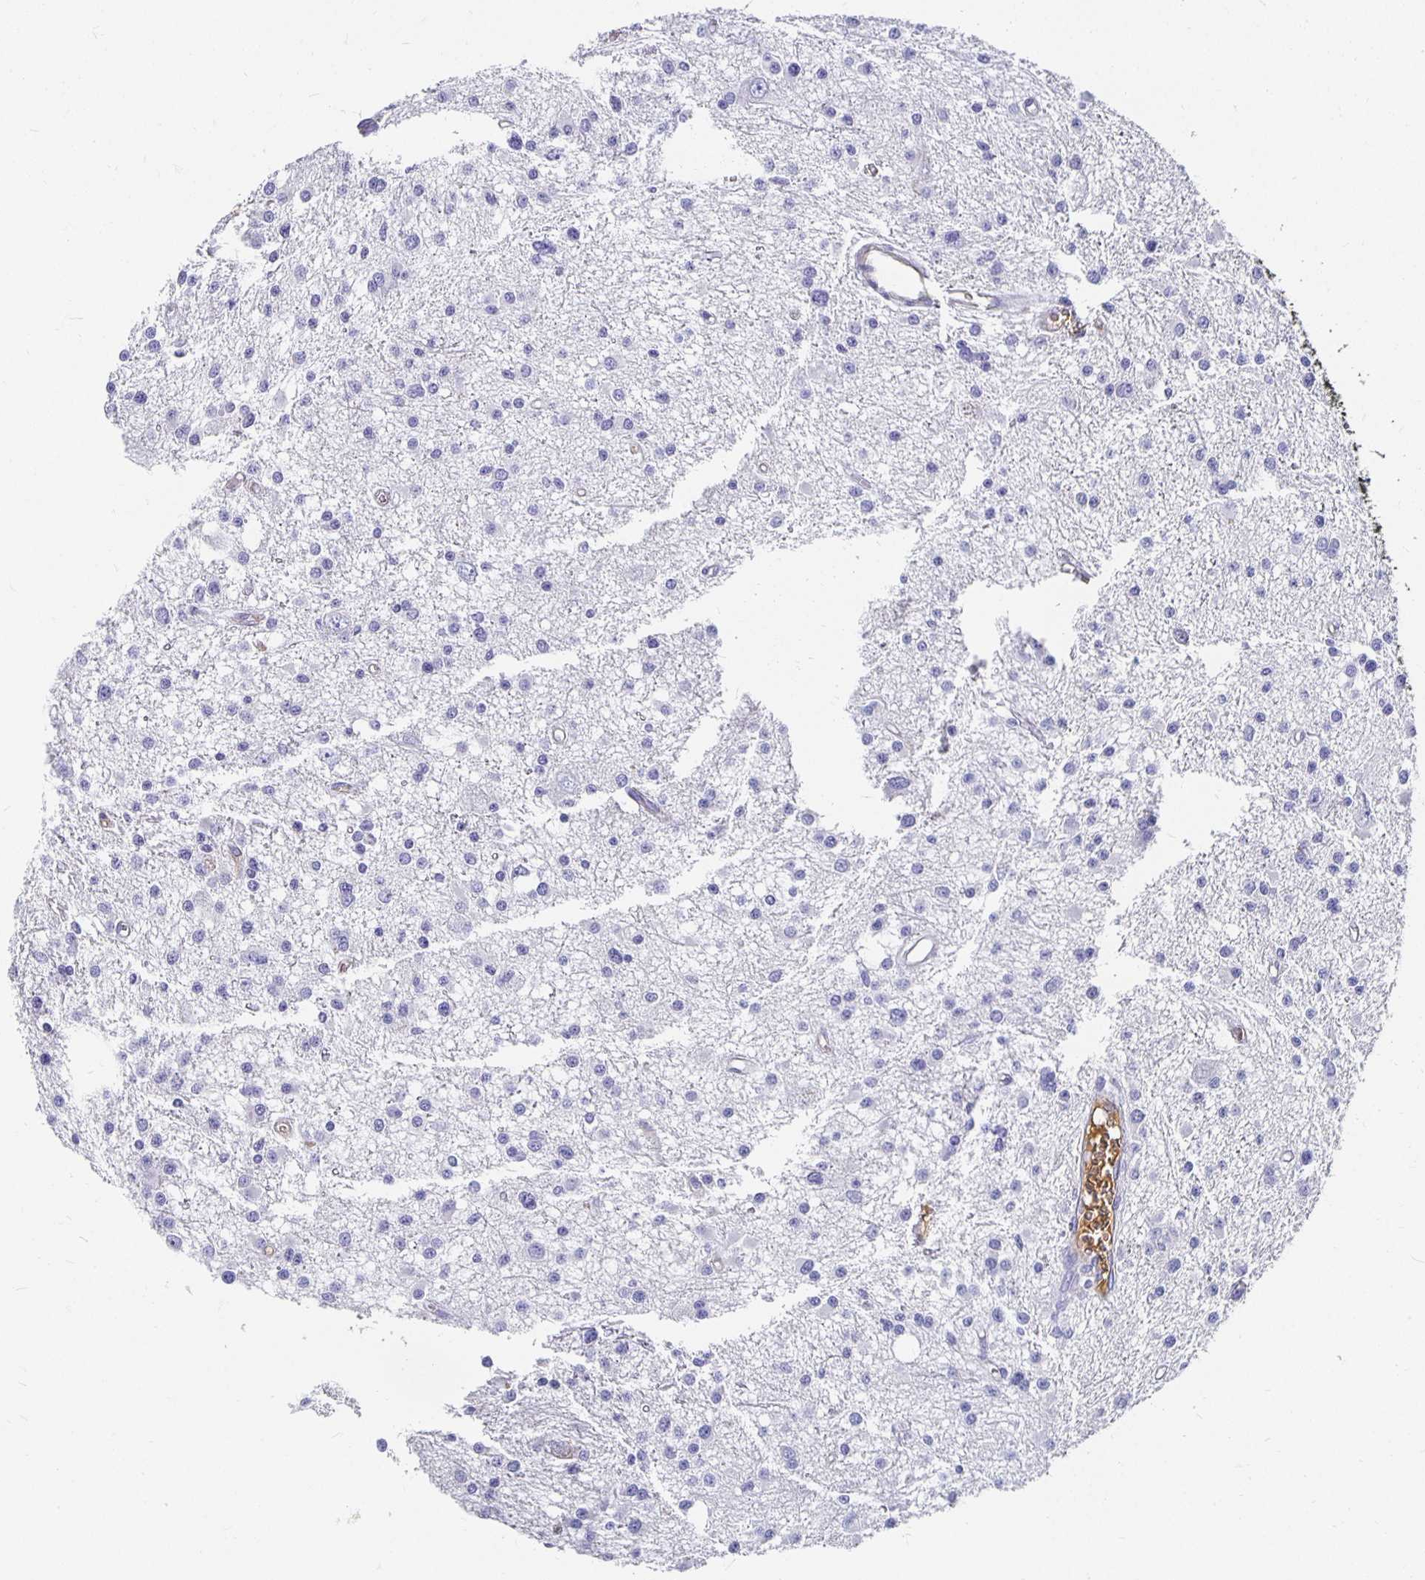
{"staining": {"intensity": "negative", "quantity": "none", "location": "none"}, "tissue": "glioma", "cell_type": "Tumor cells", "image_type": "cancer", "snomed": [{"axis": "morphology", "description": "Glioma, malignant, High grade"}, {"axis": "topography", "description": "Brain"}], "caption": "The immunohistochemistry (IHC) histopathology image has no significant staining in tumor cells of glioma tissue. (DAB immunohistochemistry (IHC), high magnification).", "gene": "APOB", "patient": {"sex": "male", "age": 54}}